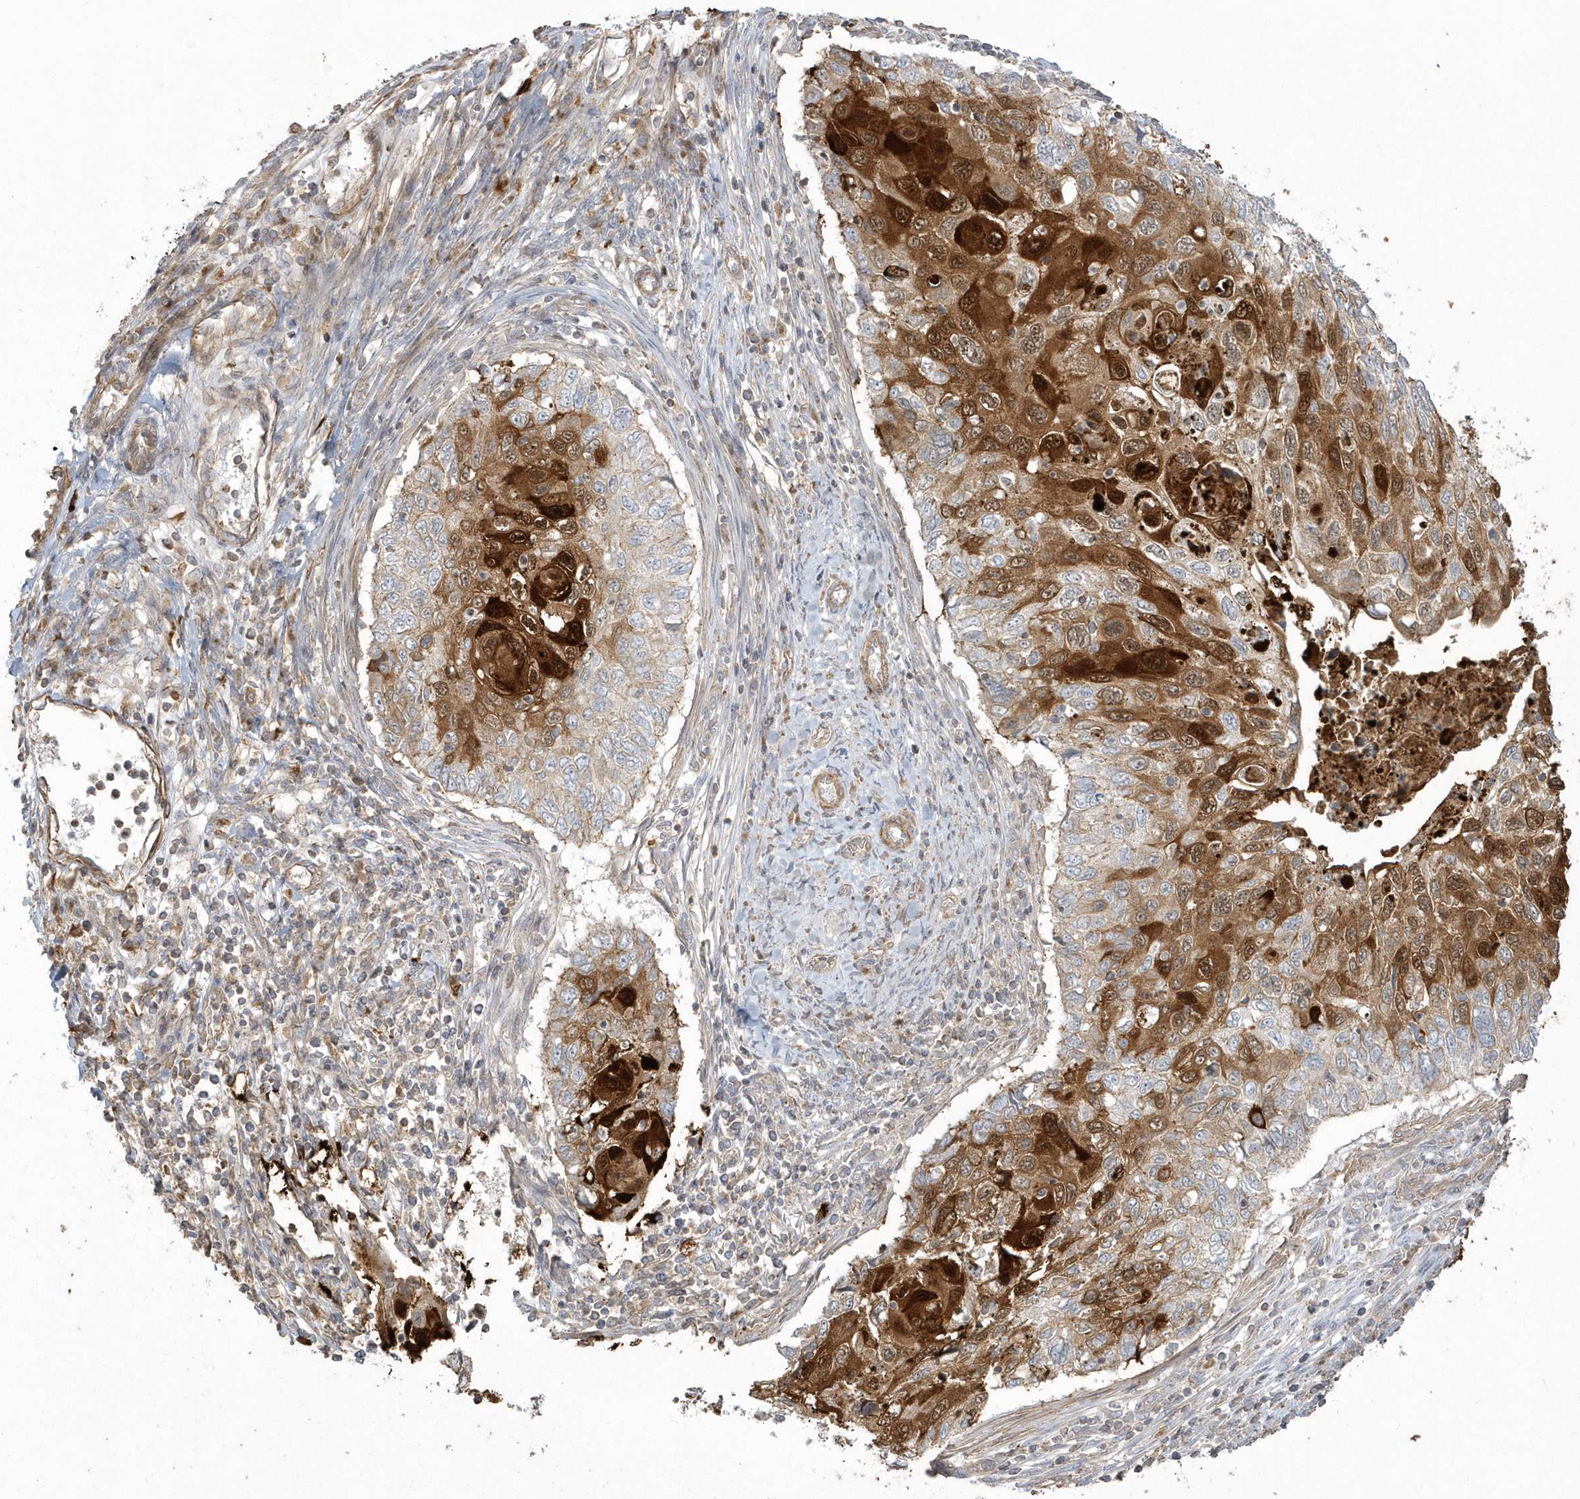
{"staining": {"intensity": "strong", "quantity": "25%-75%", "location": "cytoplasmic/membranous"}, "tissue": "cervical cancer", "cell_type": "Tumor cells", "image_type": "cancer", "snomed": [{"axis": "morphology", "description": "Squamous cell carcinoma, NOS"}, {"axis": "topography", "description": "Cervix"}], "caption": "Immunohistochemistry (IHC) photomicrograph of human cervical squamous cell carcinoma stained for a protein (brown), which shows high levels of strong cytoplasmic/membranous expression in about 25%-75% of tumor cells.", "gene": "ARMC8", "patient": {"sex": "female", "age": 70}}